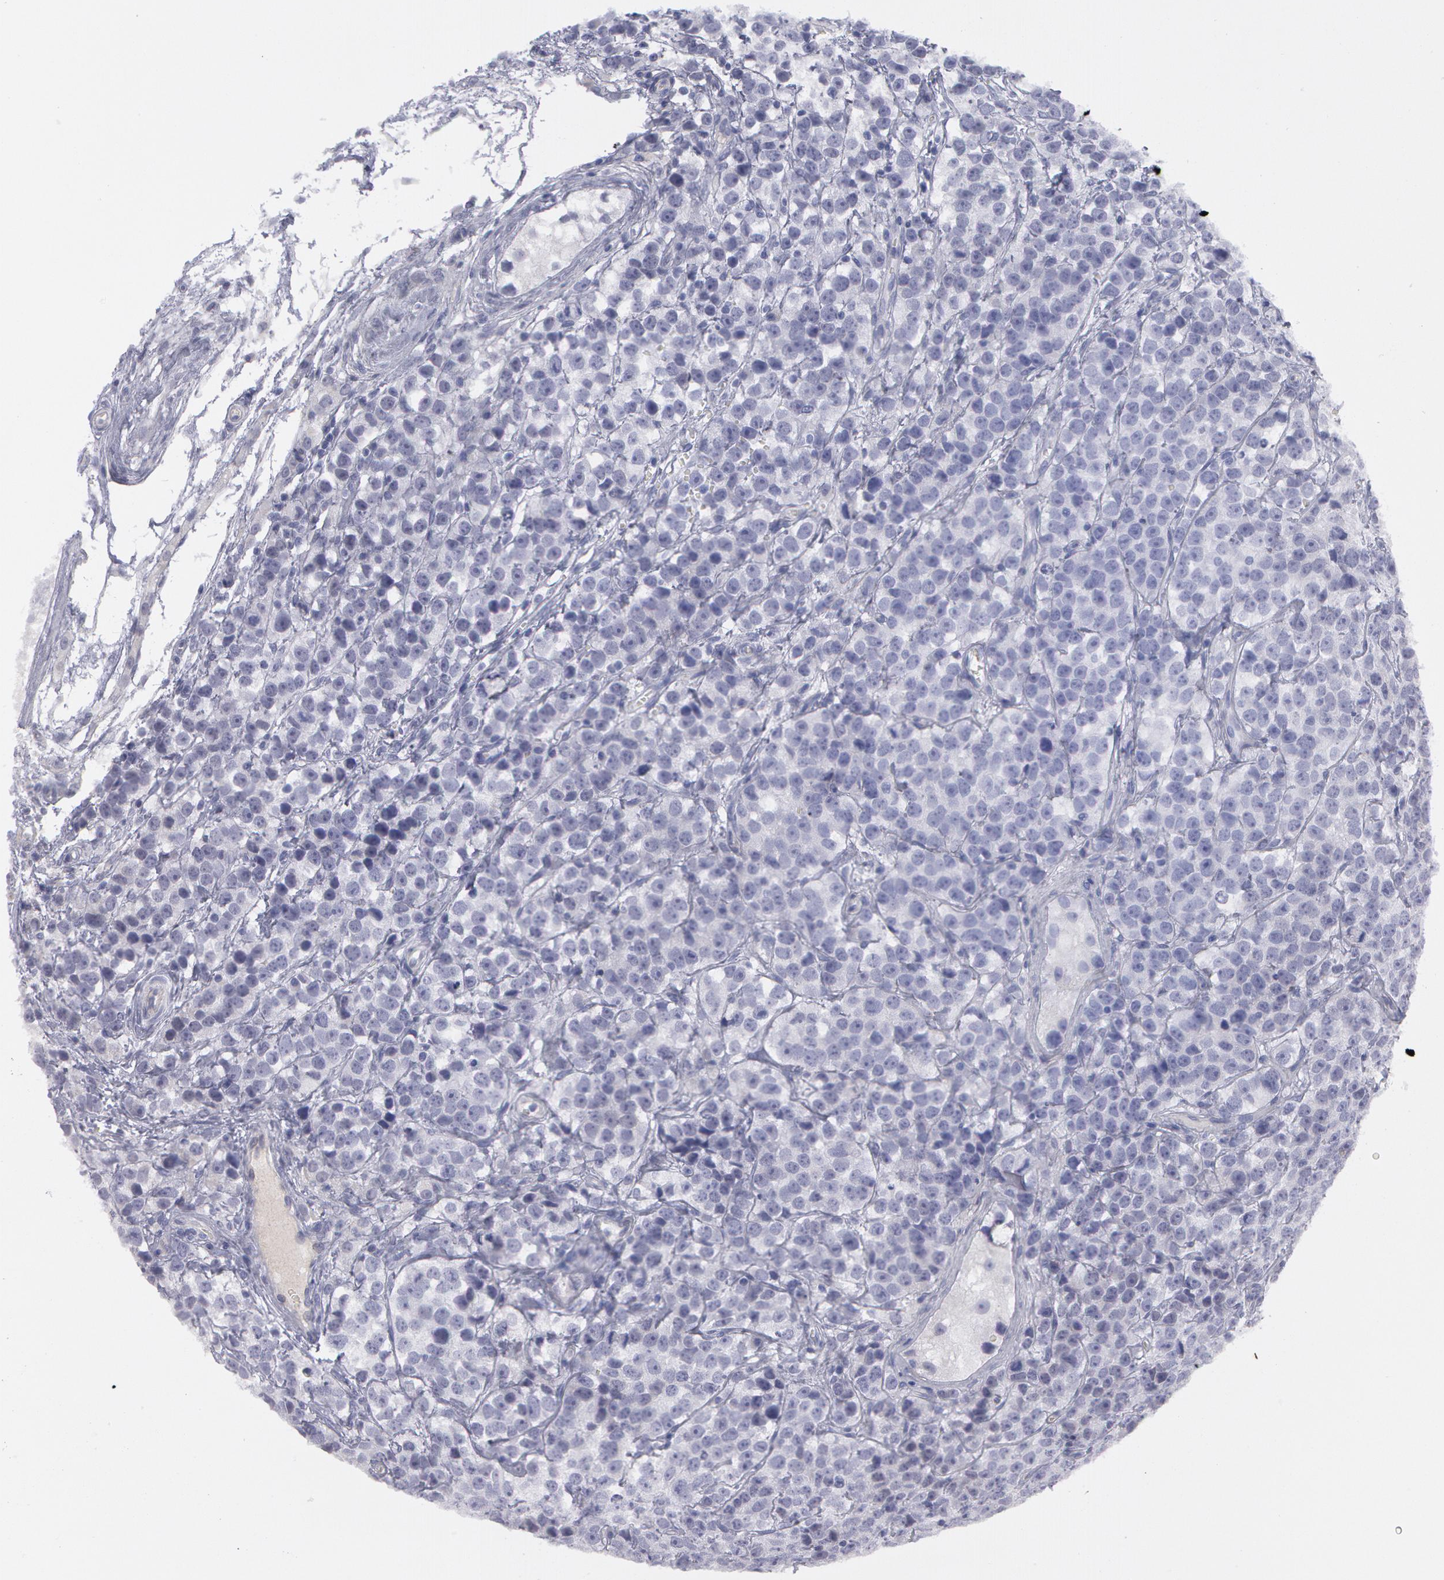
{"staining": {"intensity": "negative", "quantity": "none", "location": "none"}, "tissue": "testis cancer", "cell_type": "Tumor cells", "image_type": "cancer", "snomed": [{"axis": "morphology", "description": "Seminoma, NOS"}, {"axis": "topography", "description": "Testis"}], "caption": "This is a image of immunohistochemistry (IHC) staining of seminoma (testis), which shows no positivity in tumor cells.", "gene": "STX5", "patient": {"sex": "male", "age": 25}}